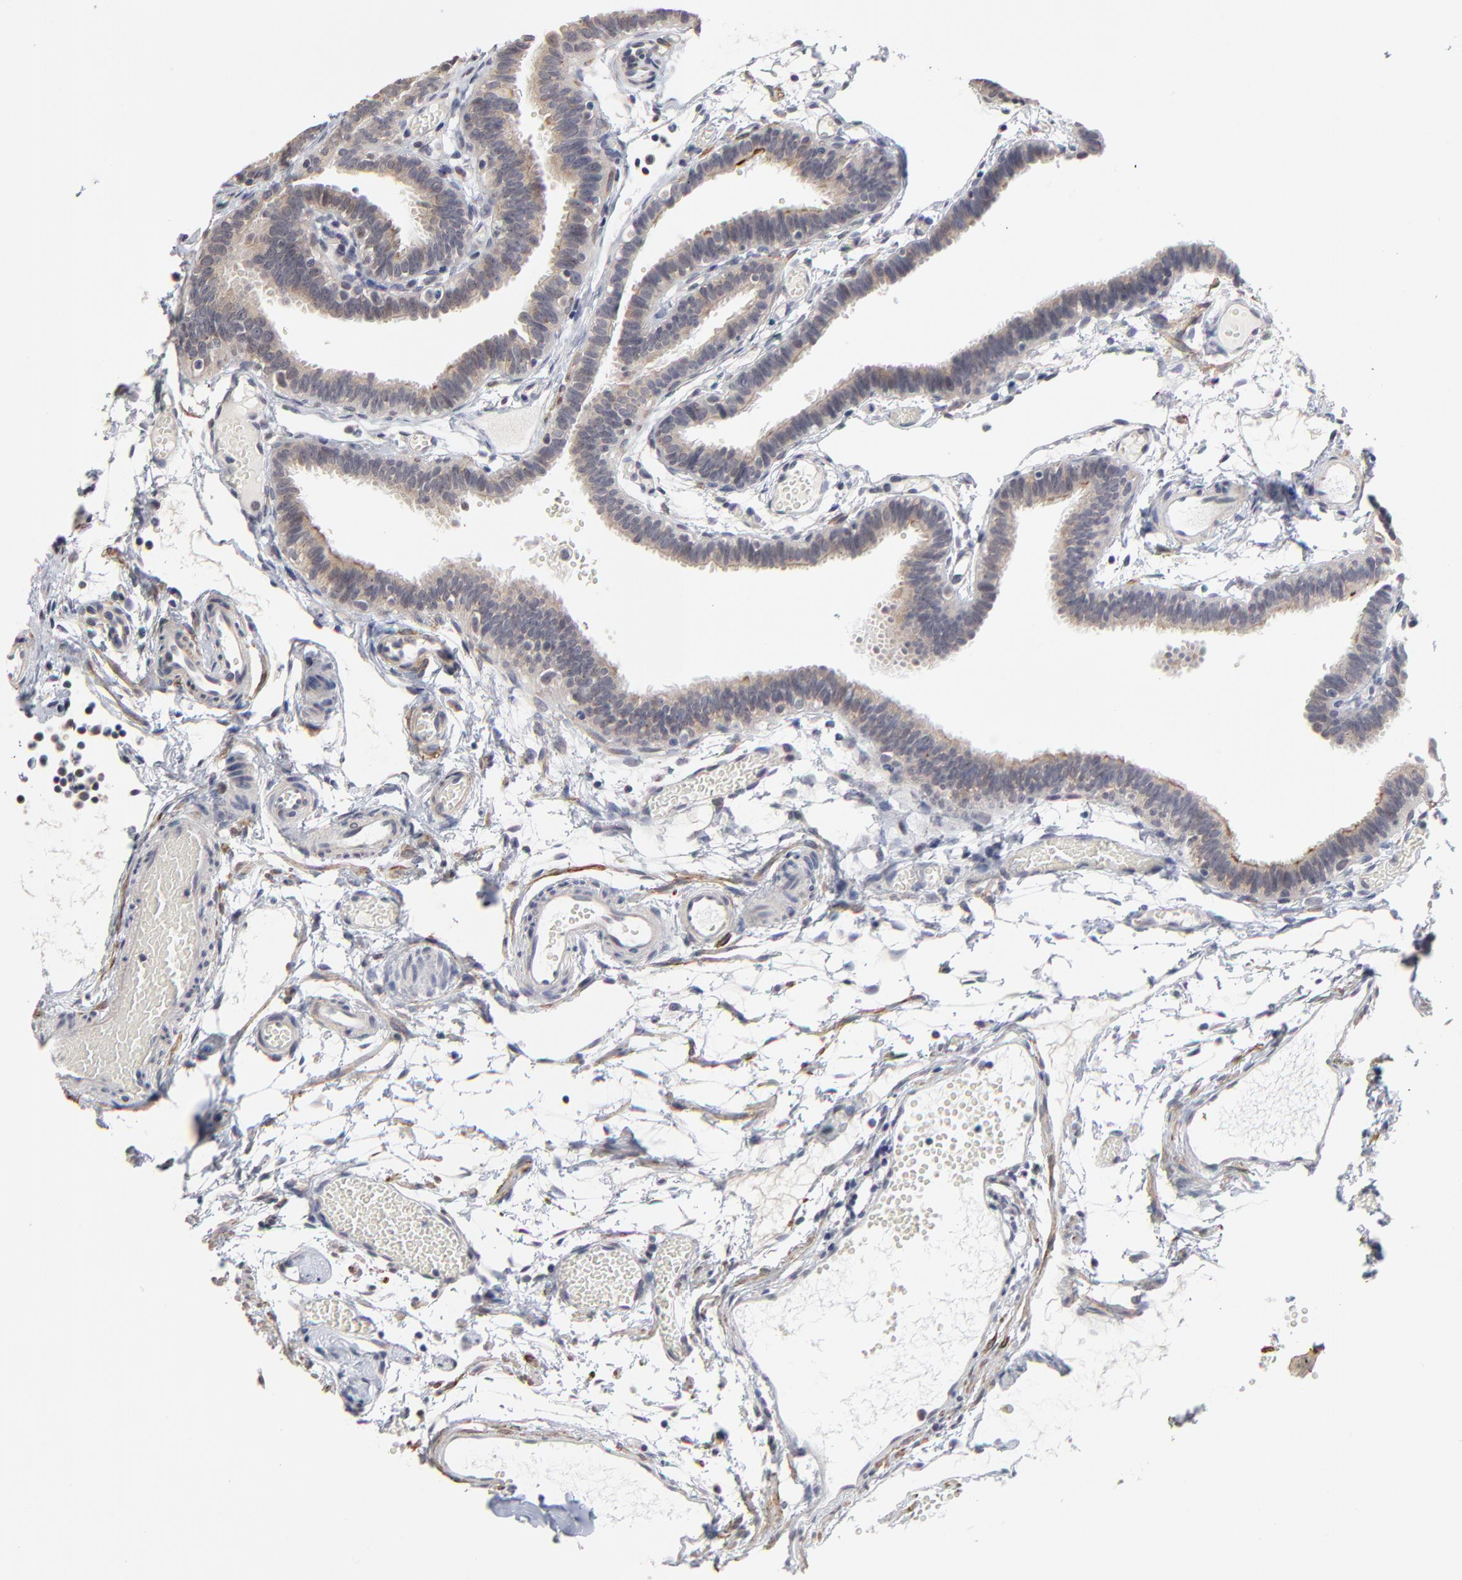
{"staining": {"intensity": "weak", "quantity": ">75%", "location": "cytoplasmic/membranous"}, "tissue": "fallopian tube", "cell_type": "Glandular cells", "image_type": "normal", "snomed": [{"axis": "morphology", "description": "Normal tissue, NOS"}, {"axis": "topography", "description": "Fallopian tube"}], "caption": "The photomicrograph demonstrates staining of benign fallopian tube, revealing weak cytoplasmic/membranous protein expression (brown color) within glandular cells. The staining is performed using DAB (3,3'-diaminobenzidine) brown chromogen to label protein expression. The nuclei are counter-stained blue using hematoxylin.", "gene": "MAGEA10", "patient": {"sex": "female", "age": 29}}